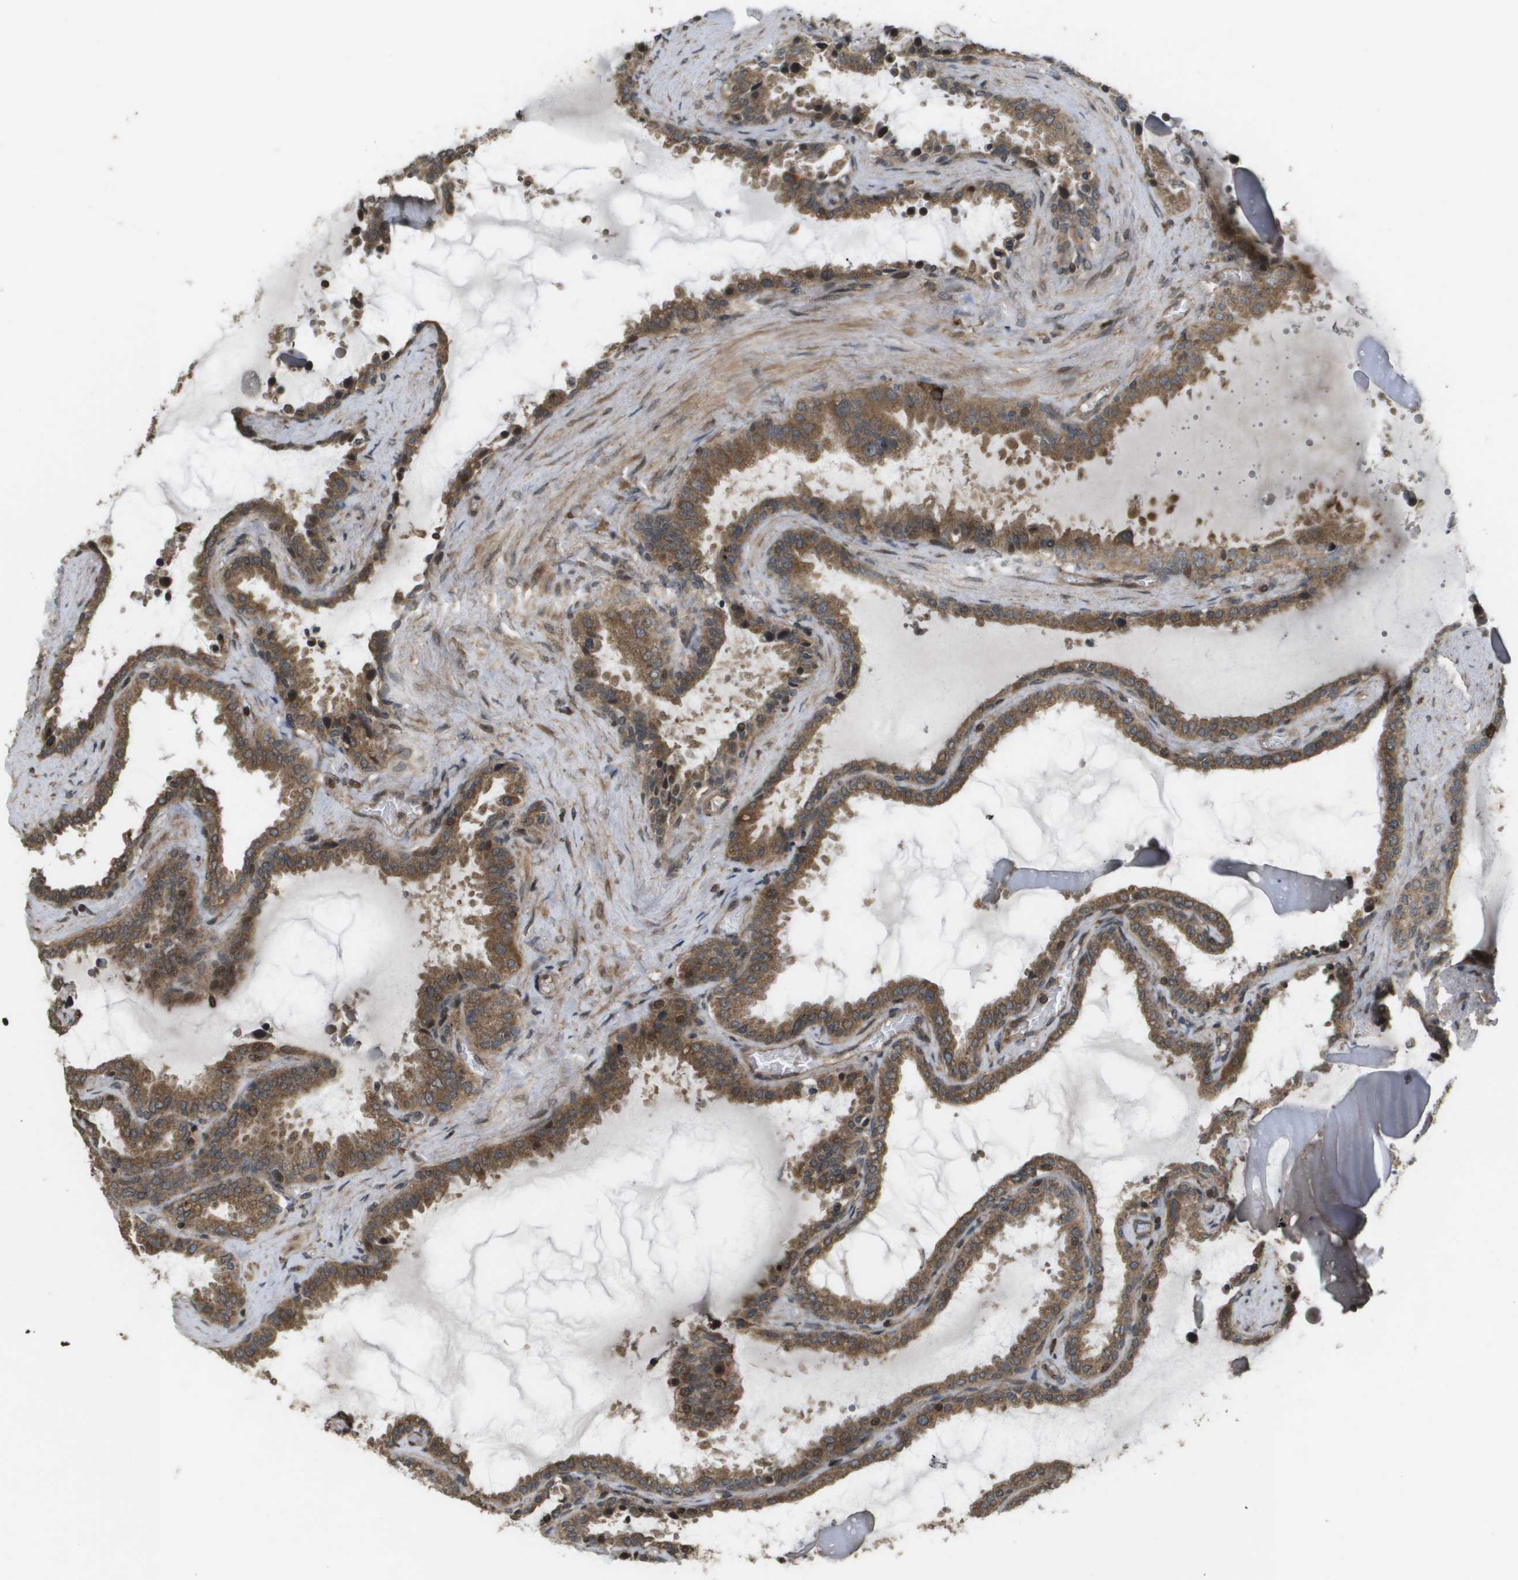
{"staining": {"intensity": "moderate", "quantity": ">75%", "location": "cytoplasmic/membranous"}, "tissue": "seminal vesicle", "cell_type": "Glandular cells", "image_type": "normal", "snomed": [{"axis": "morphology", "description": "Normal tissue, NOS"}, {"axis": "topography", "description": "Seminal veicle"}], "caption": "Brown immunohistochemical staining in normal human seminal vesicle shows moderate cytoplasmic/membranous expression in about >75% of glandular cells.", "gene": "KIF11", "patient": {"sex": "male", "age": 46}}